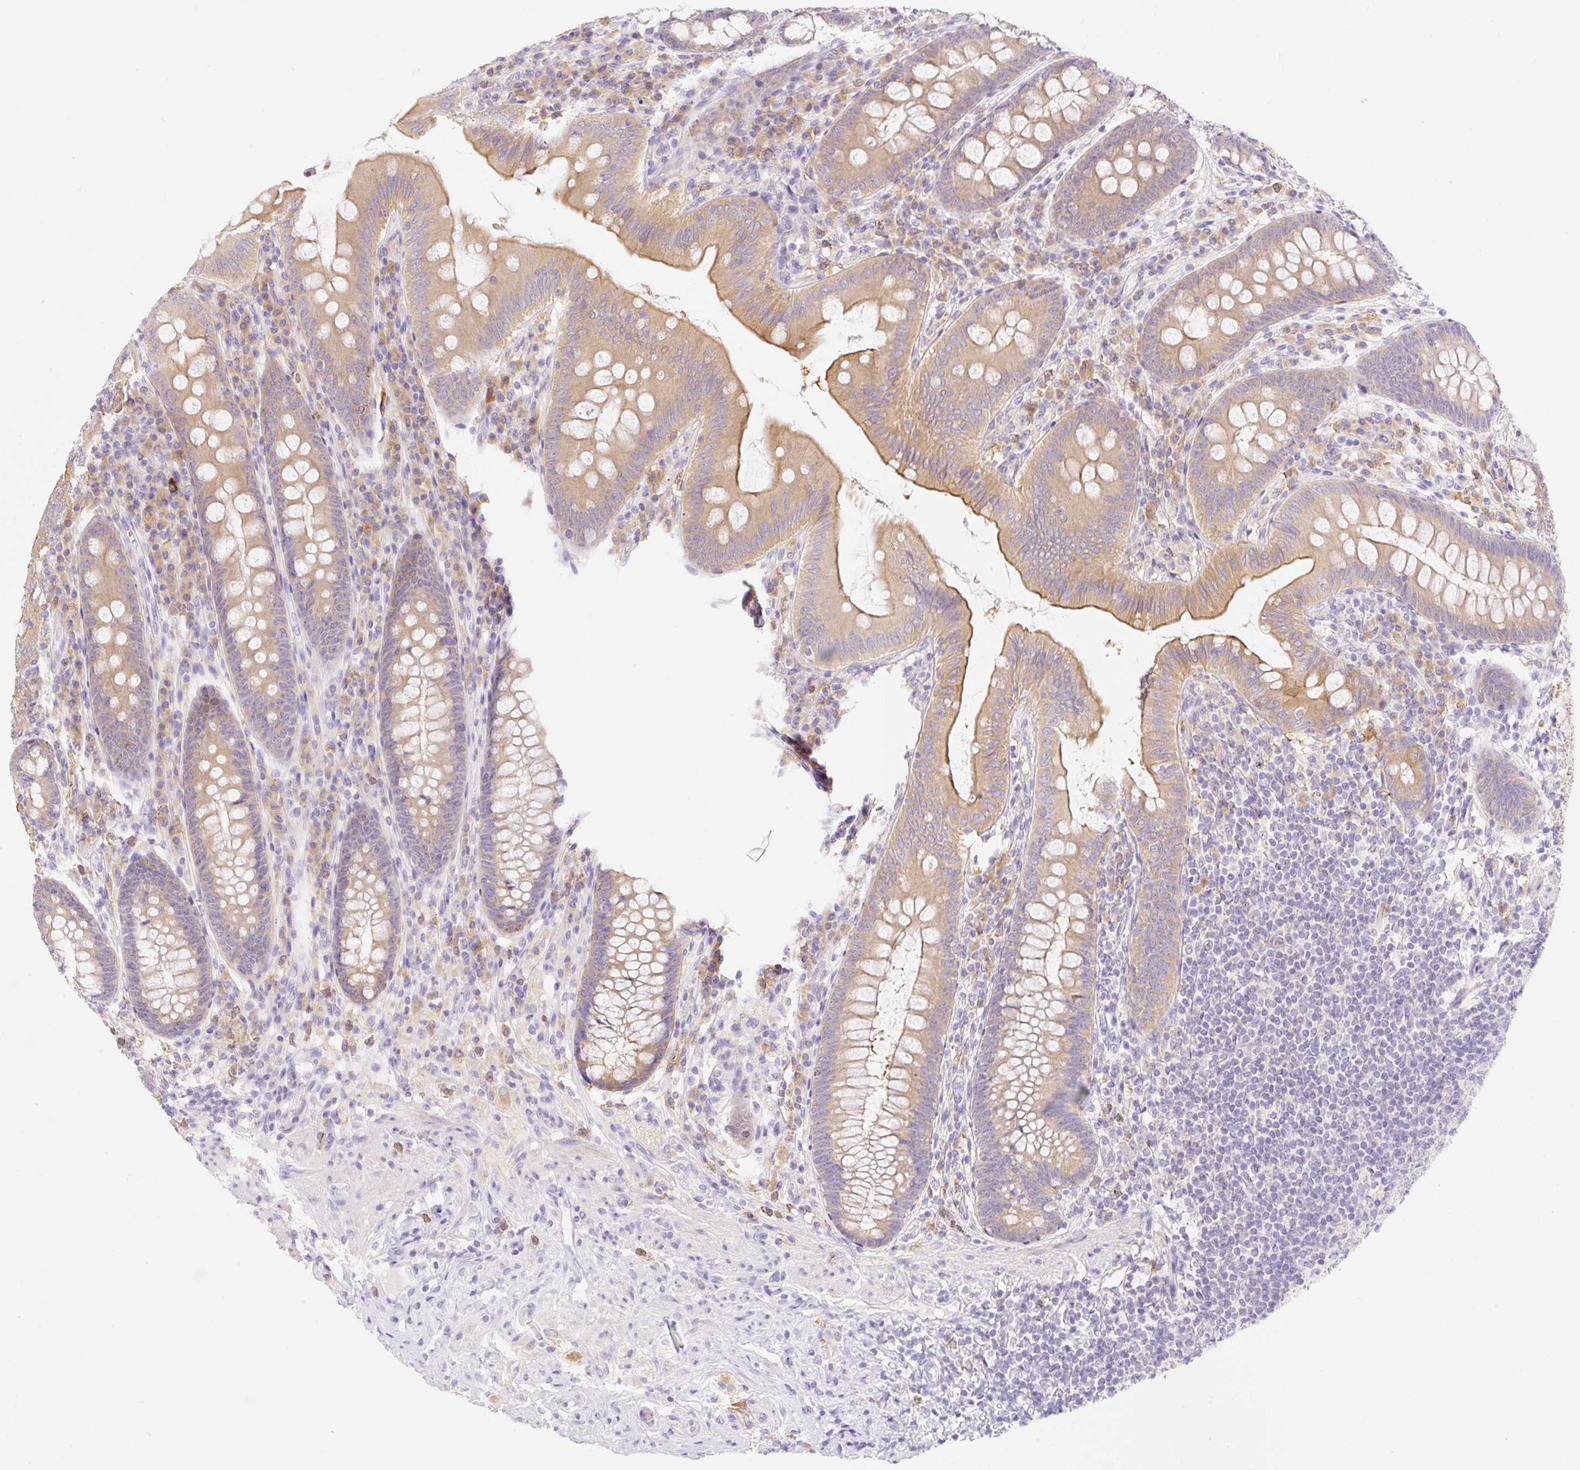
{"staining": {"intensity": "moderate", "quantity": ">75%", "location": "cytoplasmic/membranous"}, "tissue": "appendix", "cell_type": "Glandular cells", "image_type": "normal", "snomed": [{"axis": "morphology", "description": "Normal tissue, NOS"}, {"axis": "topography", "description": "Appendix"}], "caption": "Immunohistochemistry histopathology image of benign human appendix stained for a protein (brown), which exhibits medium levels of moderate cytoplasmic/membranous expression in about >75% of glandular cells.", "gene": "DENND5A", "patient": {"sex": "male", "age": 71}}